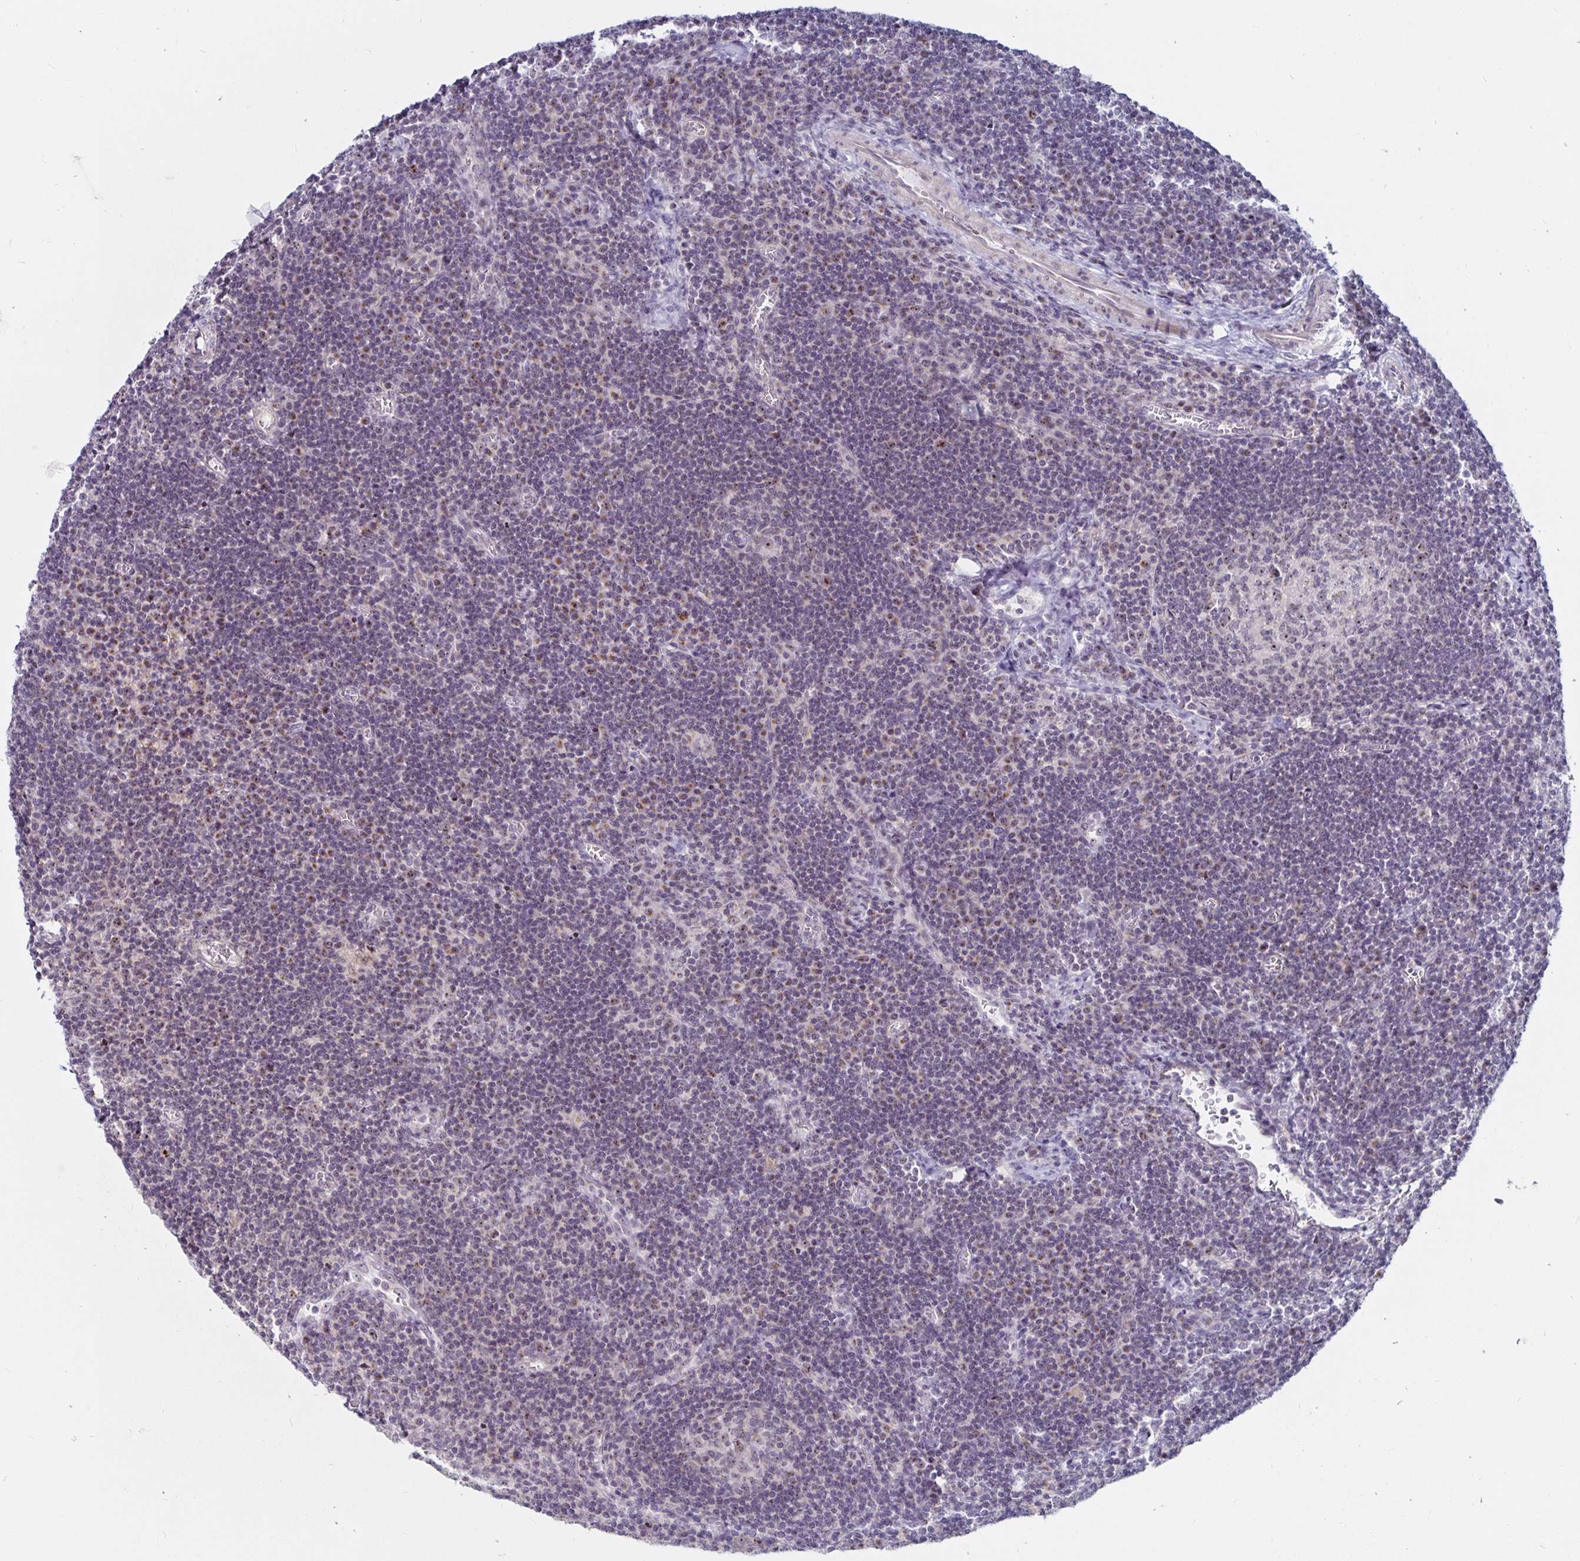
{"staining": {"intensity": "weak", "quantity": "25%-75%", "location": "nuclear"}, "tissue": "lymph node", "cell_type": "Germinal center cells", "image_type": "normal", "snomed": [{"axis": "morphology", "description": "Normal tissue, NOS"}, {"axis": "topography", "description": "Lymph node"}], "caption": "Human lymph node stained with a protein marker displays weak staining in germinal center cells.", "gene": "NUP85", "patient": {"sex": "male", "age": 67}}